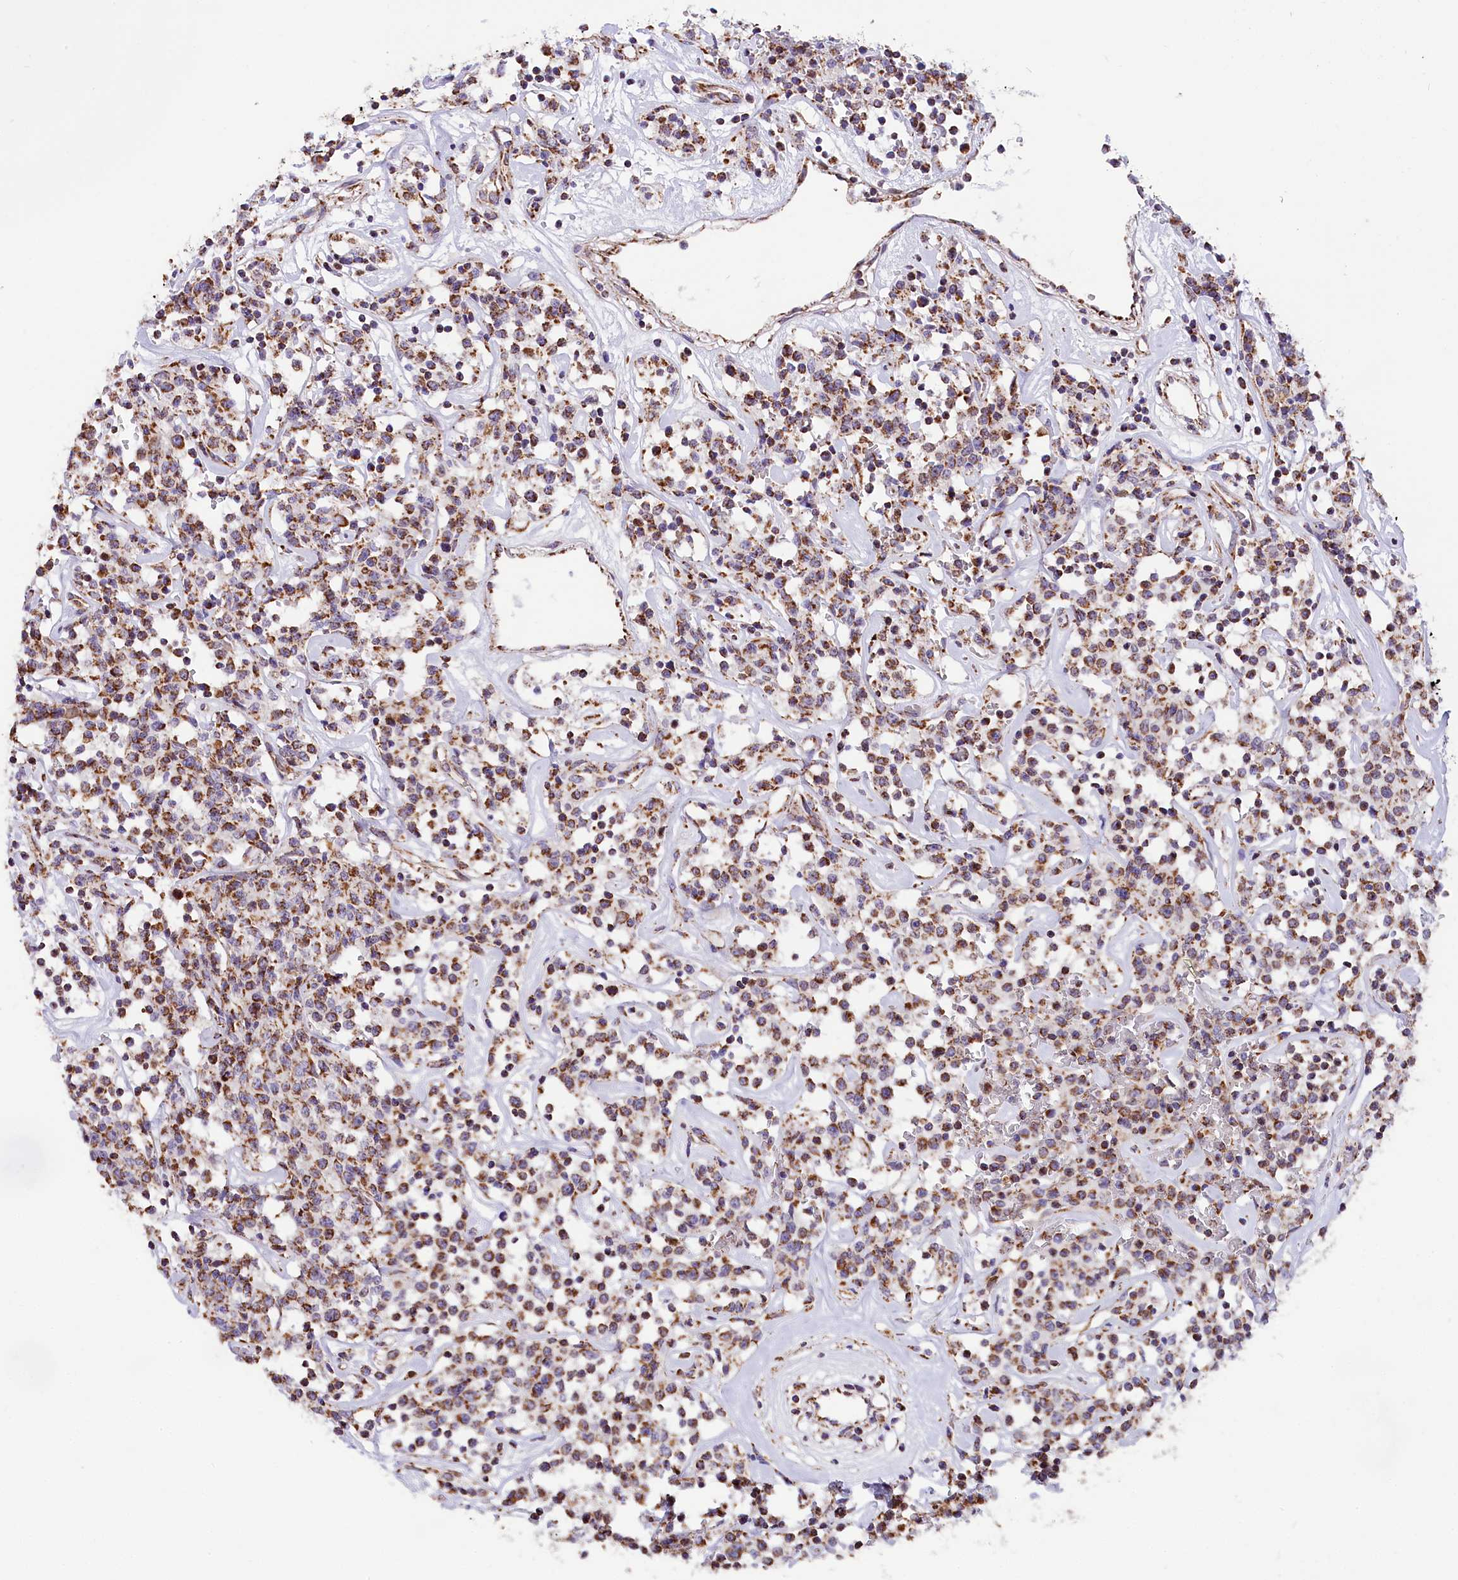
{"staining": {"intensity": "moderate", "quantity": ">75%", "location": "cytoplasmic/membranous"}, "tissue": "lymphoma", "cell_type": "Tumor cells", "image_type": "cancer", "snomed": [{"axis": "morphology", "description": "Malignant lymphoma, non-Hodgkin's type, Low grade"}, {"axis": "topography", "description": "Small intestine"}], "caption": "Immunohistochemical staining of human lymphoma shows medium levels of moderate cytoplasmic/membranous protein staining in approximately >75% of tumor cells.", "gene": "NDUFA8", "patient": {"sex": "female", "age": 59}}